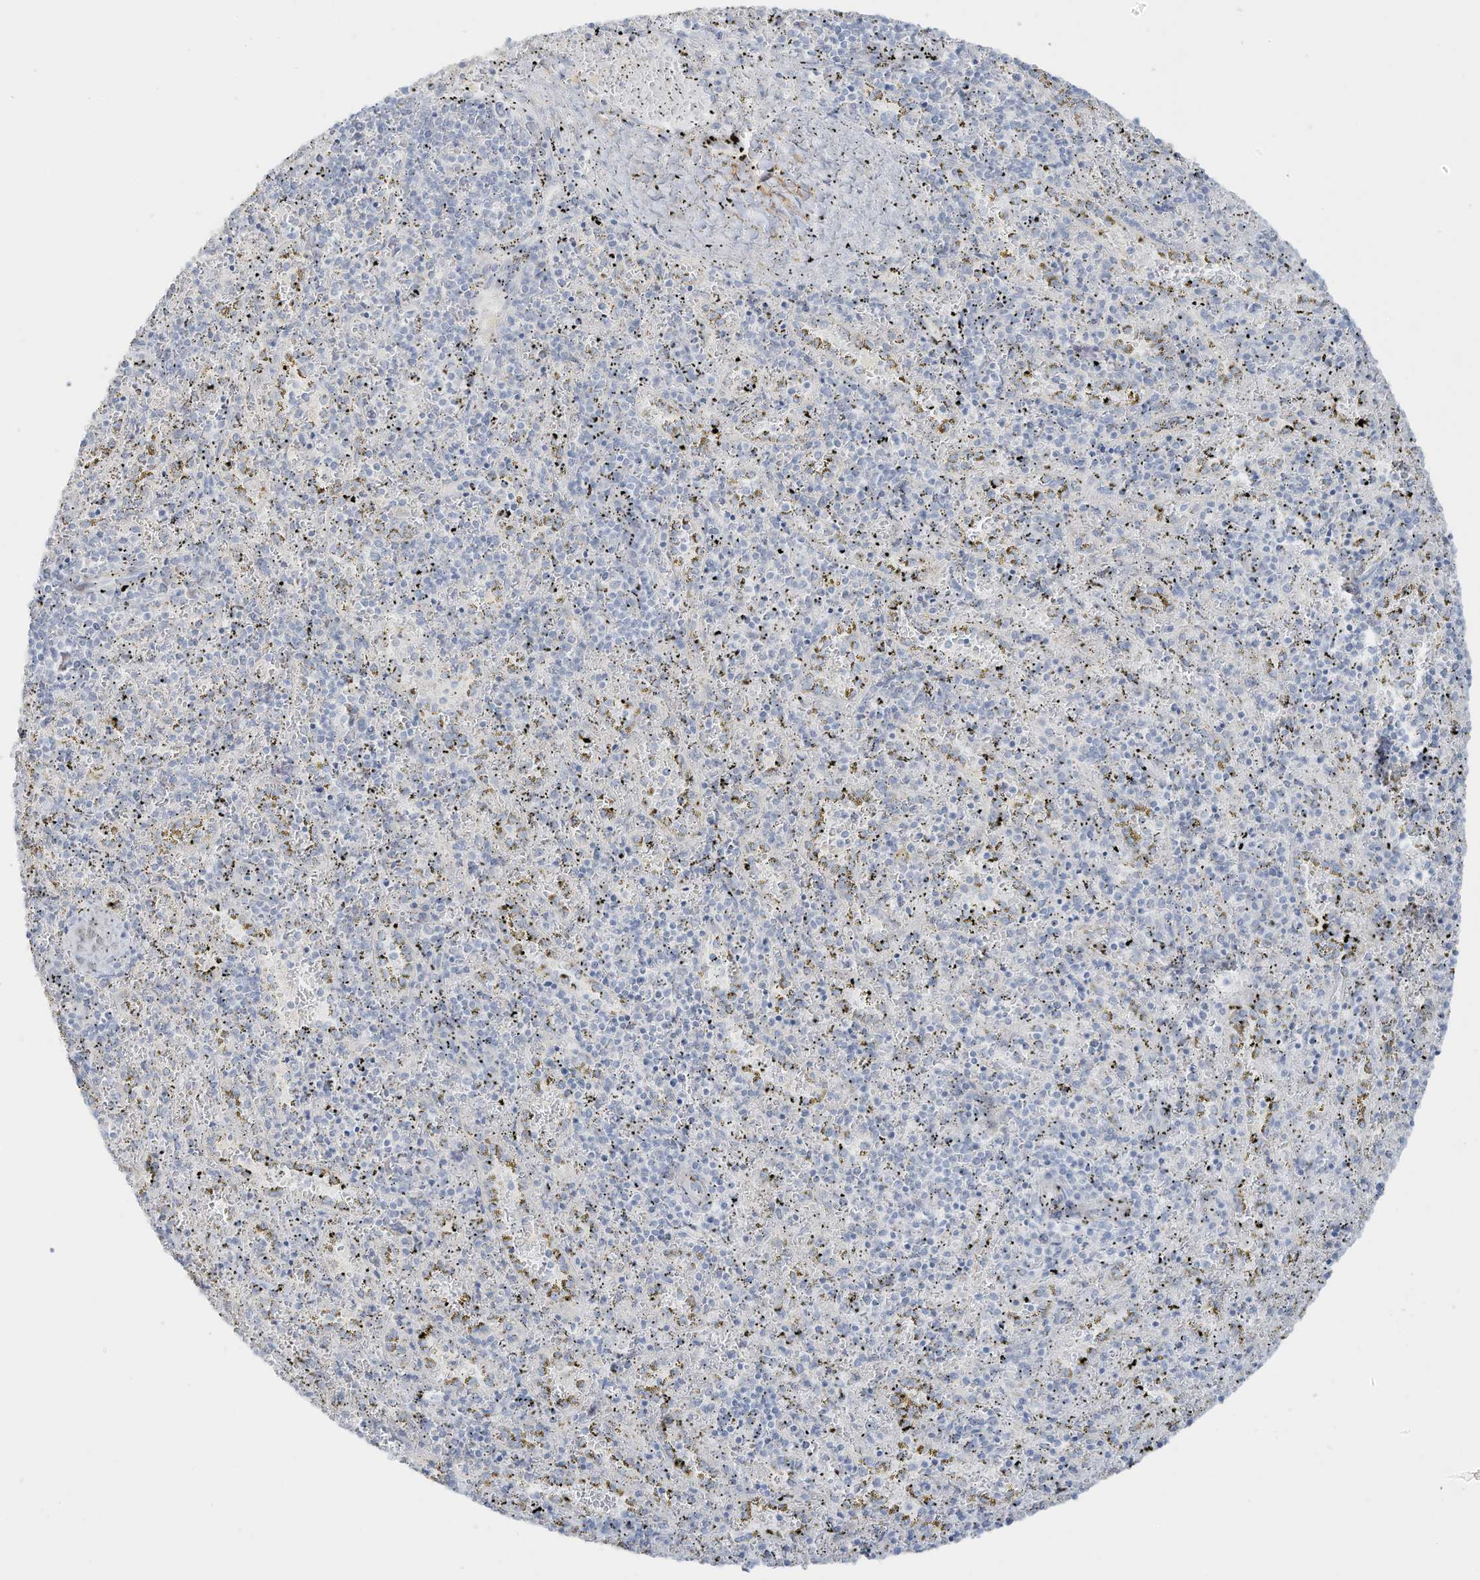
{"staining": {"intensity": "negative", "quantity": "none", "location": "none"}, "tissue": "spleen", "cell_type": "Cells in red pulp", "image_type": "normal", "snomed": [{"axis": "morphology", "description": "Normal tissue, NOS"}, {"axis": "topography", "description": "Spleen"}], "caption": "There is no significant staining in cells in red pulp of spleen. (DAB (3,3'-diaminobenzidine) IHC, high magnification).", "gene": "C11orf87", "patient": {"sex": "male", "age": 11}}